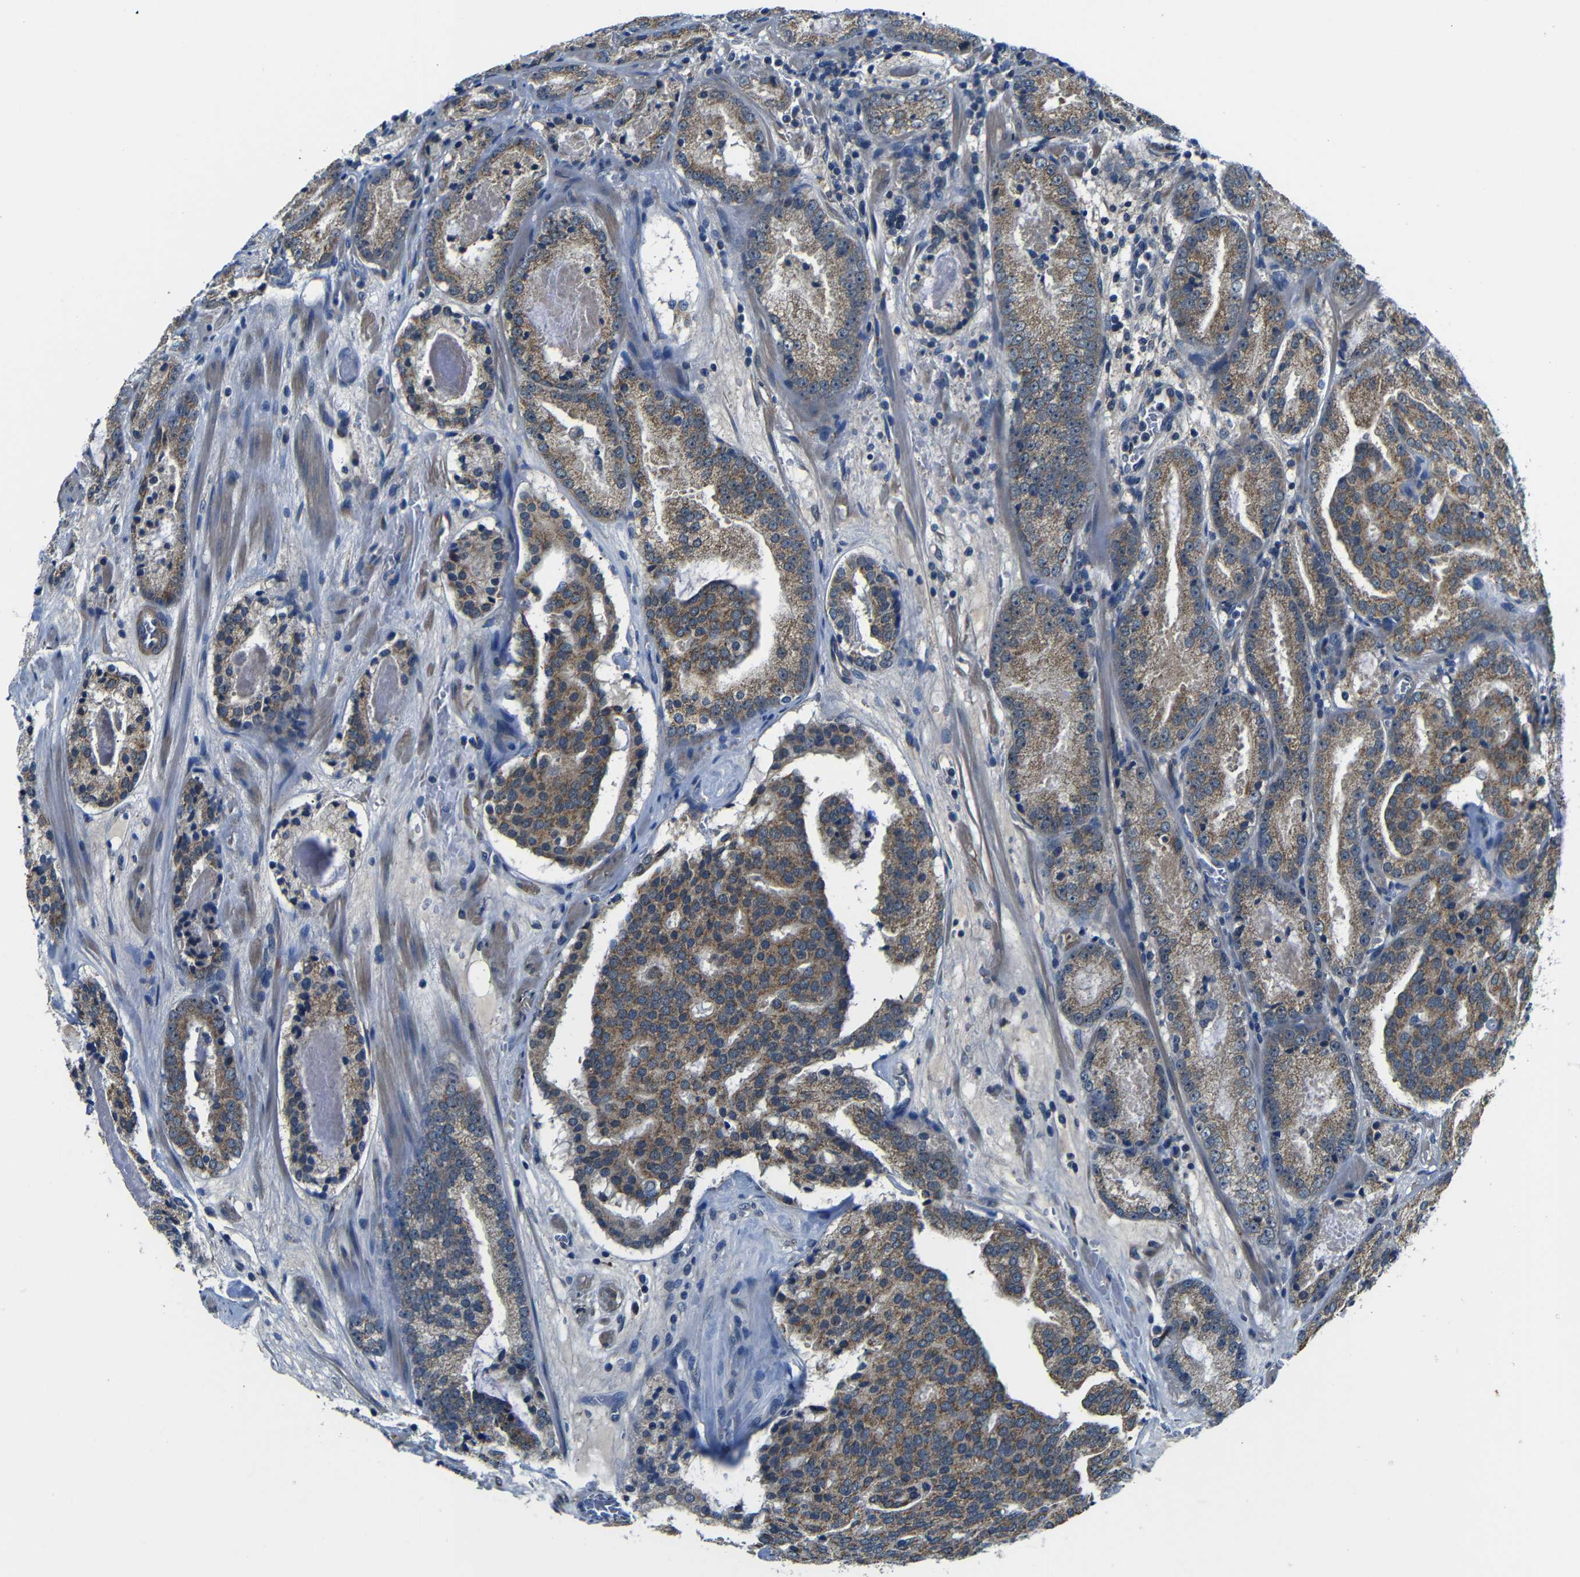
{"staining": {"intensity": "moderate", "quantity": ">75%", "location": "cytoplasmic/membranous"}, "tissue": "prostate cancer", "cell_type": "Tumor cells", "image_type": "cancer", "snomed": [{"axis": "morphology", "description": "Adenocarcinoma, Low grade"}, {"axis": "topography", "description": "Prostate"}], "caption": "Immunohistochemical staining of prostate cancer (adenocarcinoma (low-grade)) displays moderate cytoplasmic/membranous protein expression in approximately >75% of tumor cells.", "gene": "FKBP14", "patient": {"sex": "male", "age": 69}}